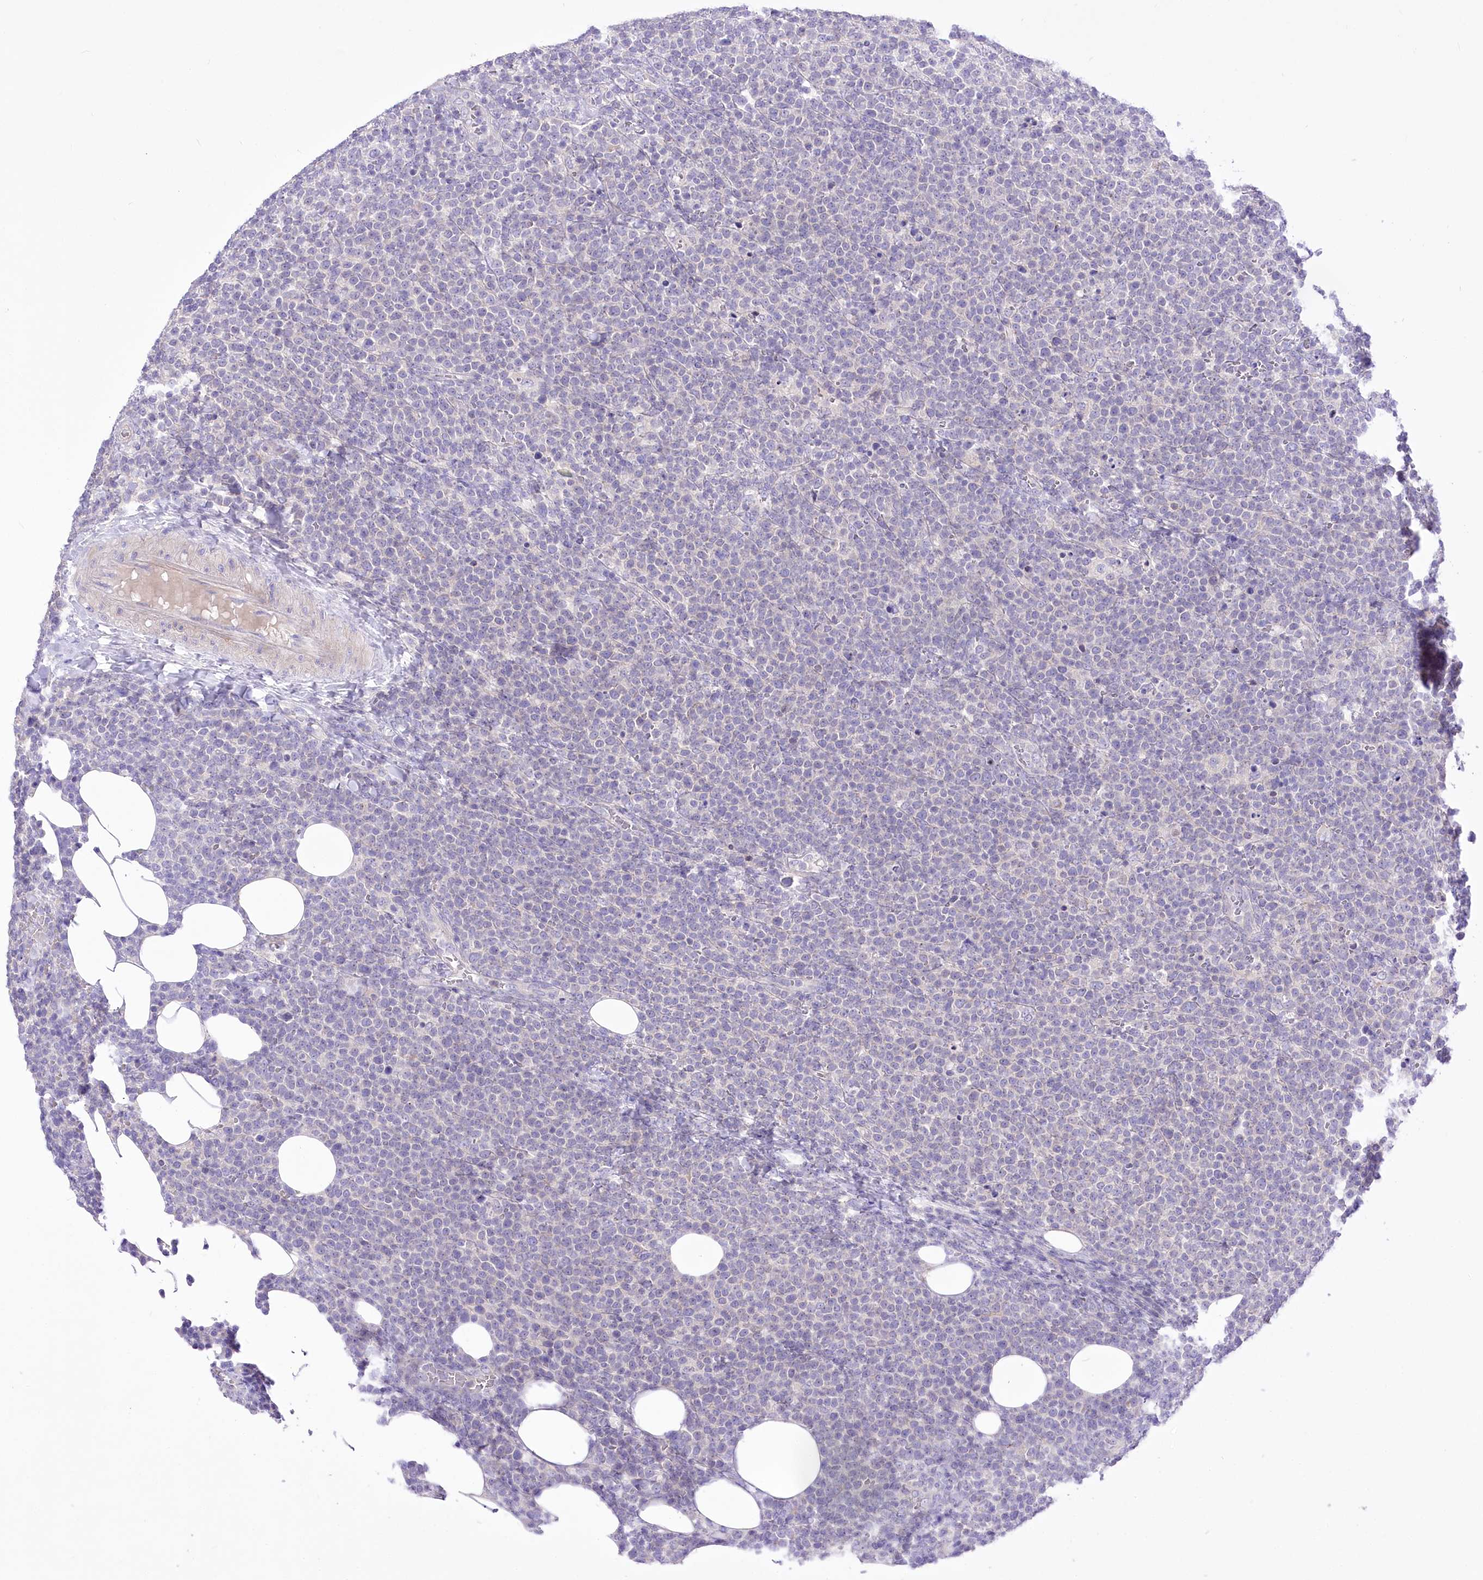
{"staining": {"intensity": "negative", "quantity": "none", "location": "none"}, "tissue": "lymphoma", "cell_type": "Tumor cells", "image_type": "cancer", "snomed": [{"axis": "morphology", "description": "Malignant lymphoma, non-Hodgkin's type, High grade"}, {"axis": "topography", "description": "Lymph node"}], "caption": "Immunohistochemistry (IHC) micrograph of human high-grade malignant lymphoma, non-Hodgkin's type stained for a protein (brown), which exhibits no positivity in tumor cells. The staining was performed using DAB (3,3'-diaminobenzidine) to visualize the protein expression in brown, while the nuclei were stained in blue with hematoxylin (Magnification: 20x).", "gene": "HELT", "patient": {"sex": "male", "age": 61}}